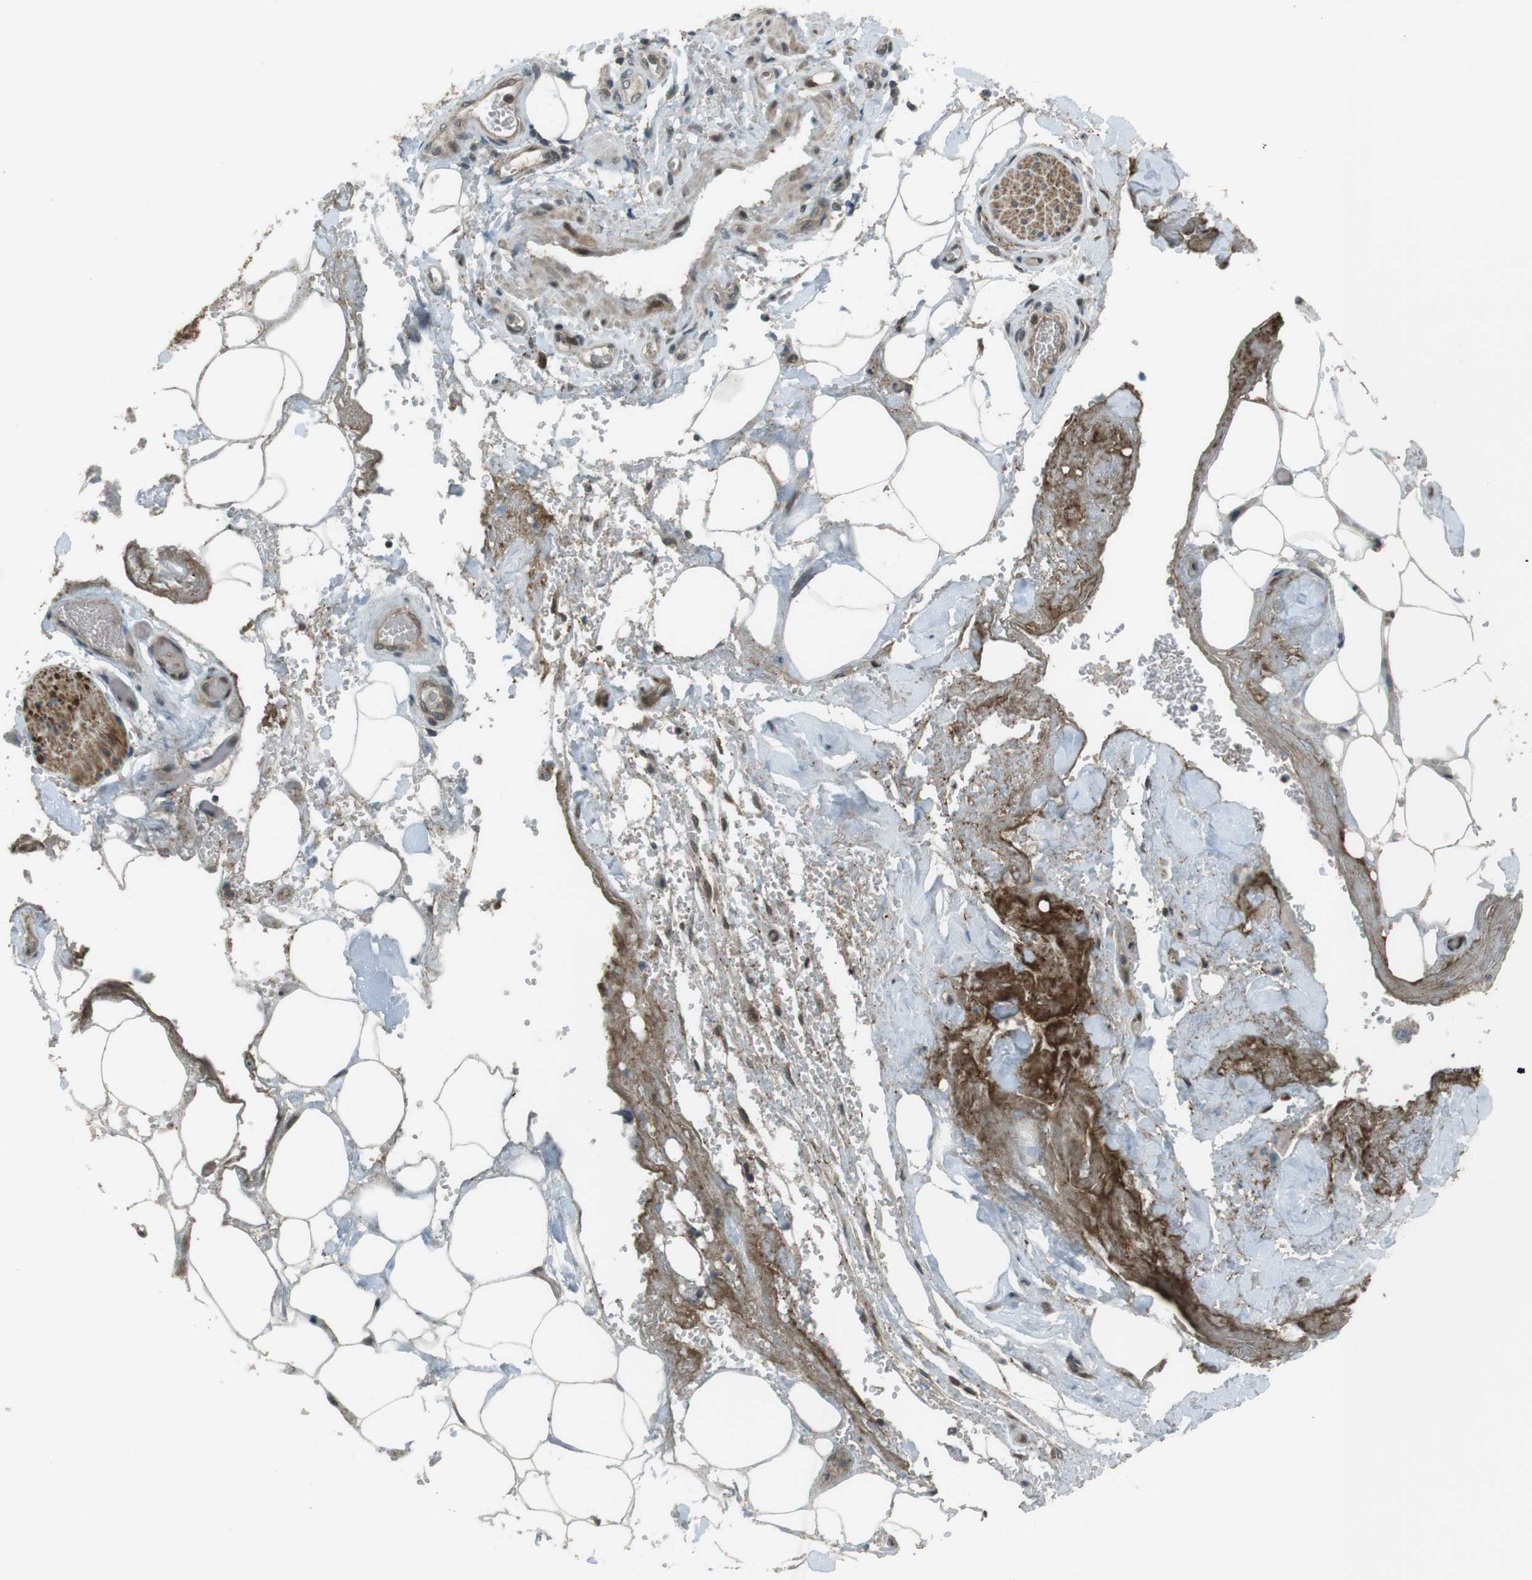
{"staining": {"intensity": "moderate", "quantity": ">75%", "location": "cytoplasmic/membranous,nuclear"}, "tissue": "adipose tissue", "cell_type": "Adipocytes", "image_type": "normal", "snomed": [{"axis": "morphology", "description": "Normal tissue, NOS"}, {"axis": "morphology", "description": "Cholangiocarcinoma"}, {"axis": "topography", "description": "Liver"}, {"axis": "topography", "description": "Peripheral nerve tissue"}], "caption": "Normal adipose tissue shows moderate cytoplasmic/membranous,nuclear staining in about >75% of adipocytes.", "gene": "SLITRK5", "patient": {"sex": "male", "age": 50}}